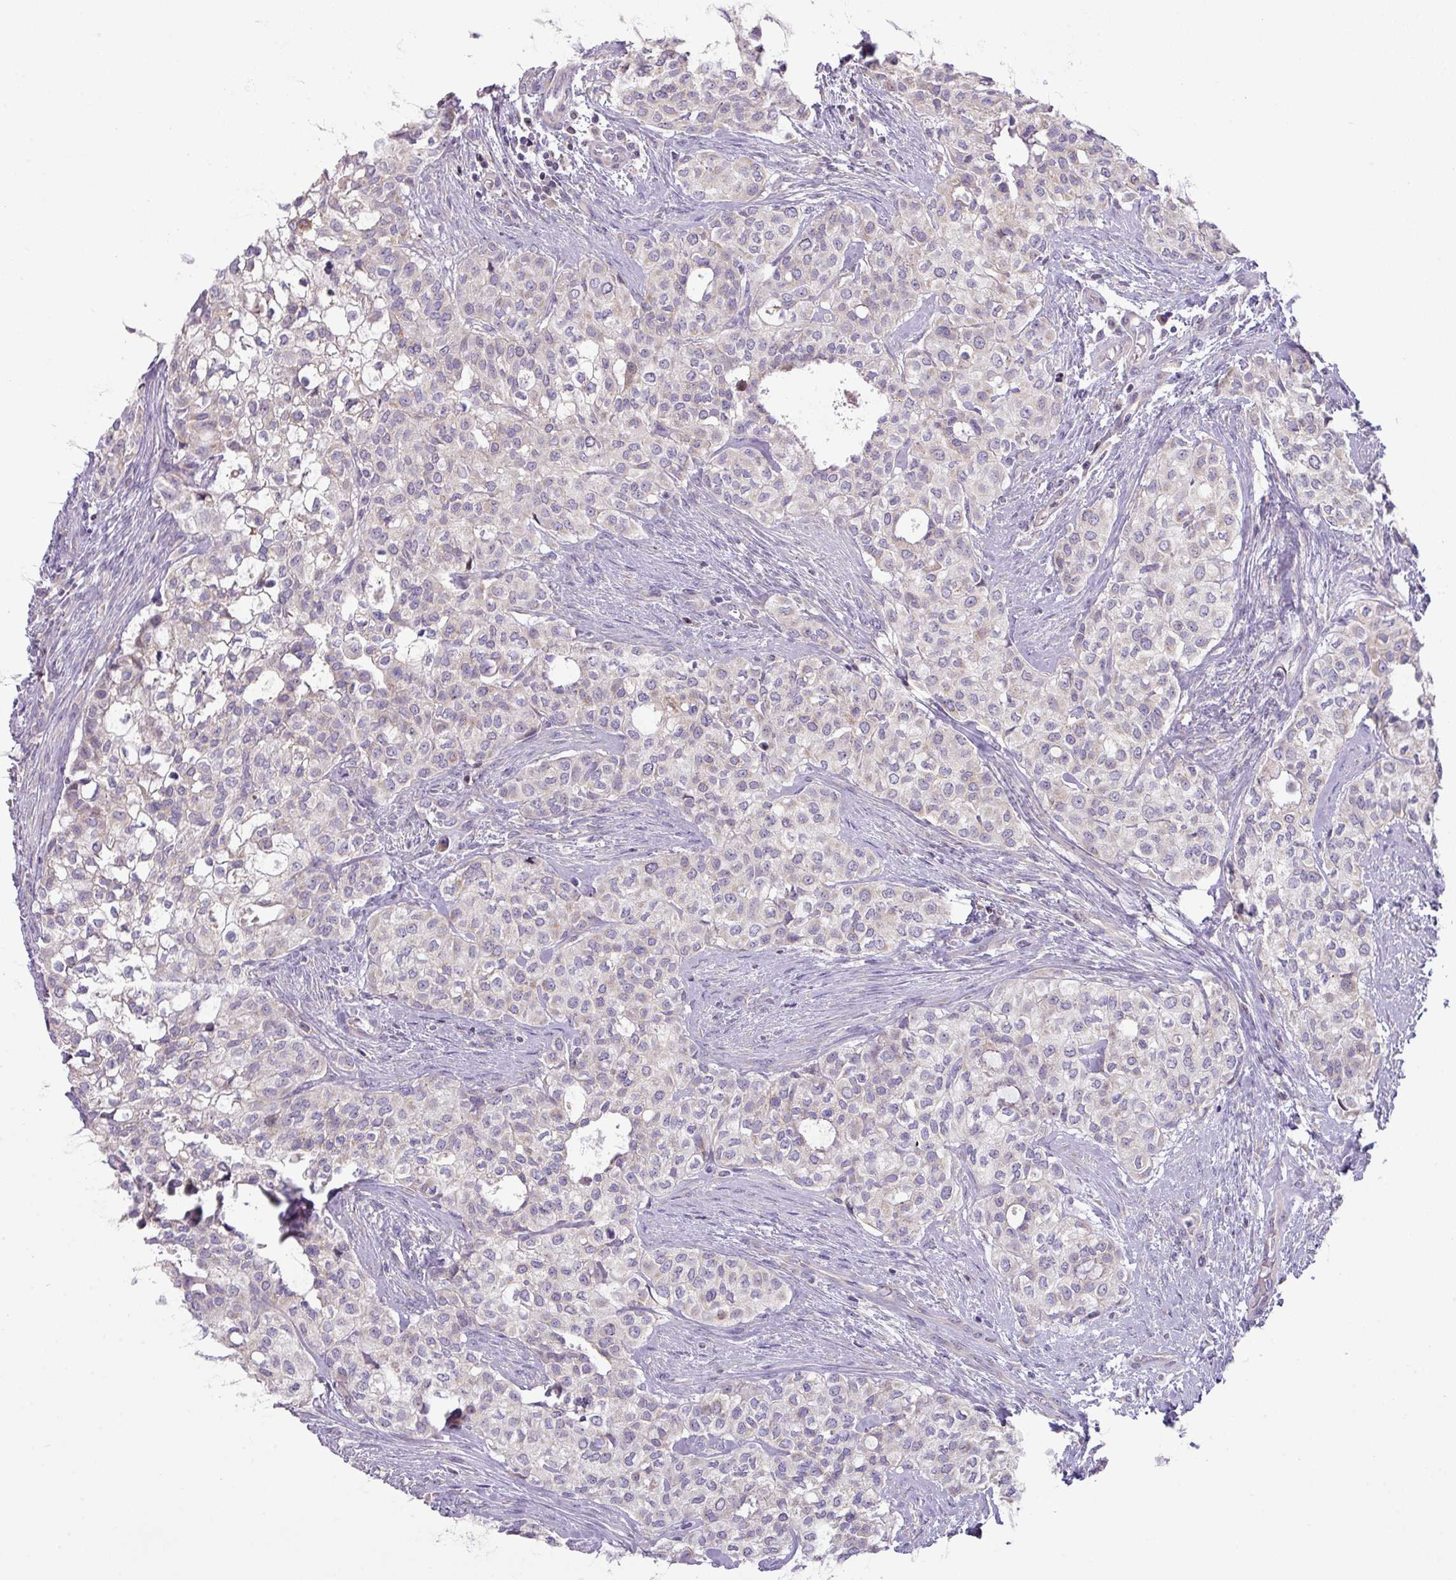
{"staining": {"intensity": "negative", "quantity": "none", "location": "none"}, "tissue": "head and neck cancer", "cell_type": "Tumor cells", "image_type": "cancer", "snomed": [{"axis": "morphology", "description": "Adenocarcinoma, NOS"}, {"axis": "topography", "description": "Head-Neck"}], "caption": "Head and neck adenocarcinoma was stained to show a protein in brown. There is no significant staining in tumor cells. (DAB IHC with hematoxylin counter stain).", "gene": "ZNF394", "patient": {"sex": "male", "age": 81}}